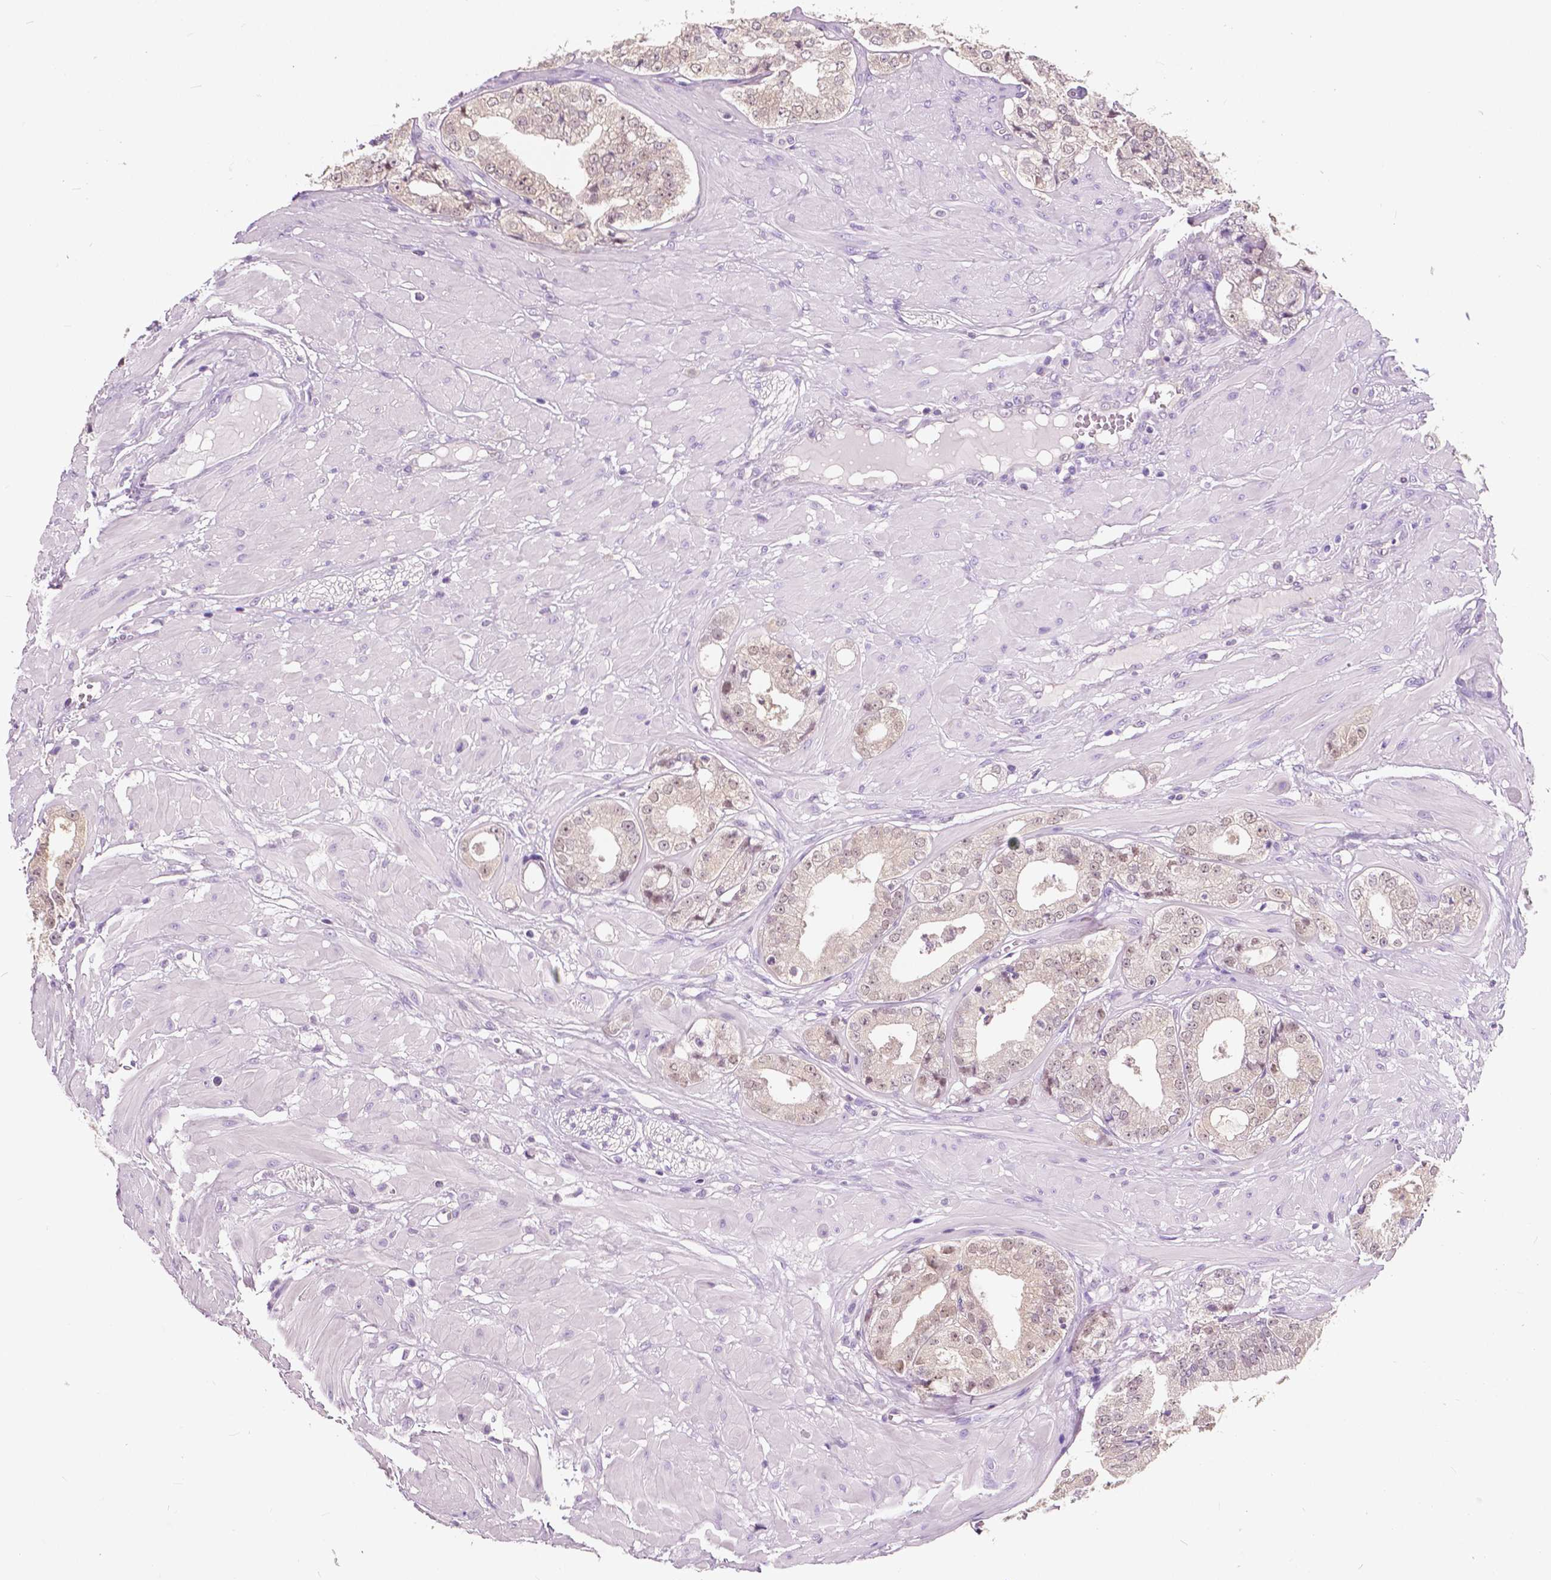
{"staining": {"intensity": "weak", "quantity": "<25%", "location": "nuclear"}, "tissue": "prostate cancer", "cell_type": "Tumor cells", "image_type": "cancer", "snomed": [{"axis": "morphology", "description": "Adenocarcinoma, Low grade"}, {"axis": "topography", "description": "Prostate"}], "caption": "DAB immunohistochemical staining of prostate cancer shows no significant positivity in tumor cells.", "gene": "TKFC", "patient": {"sex": "male", "age": 60}}